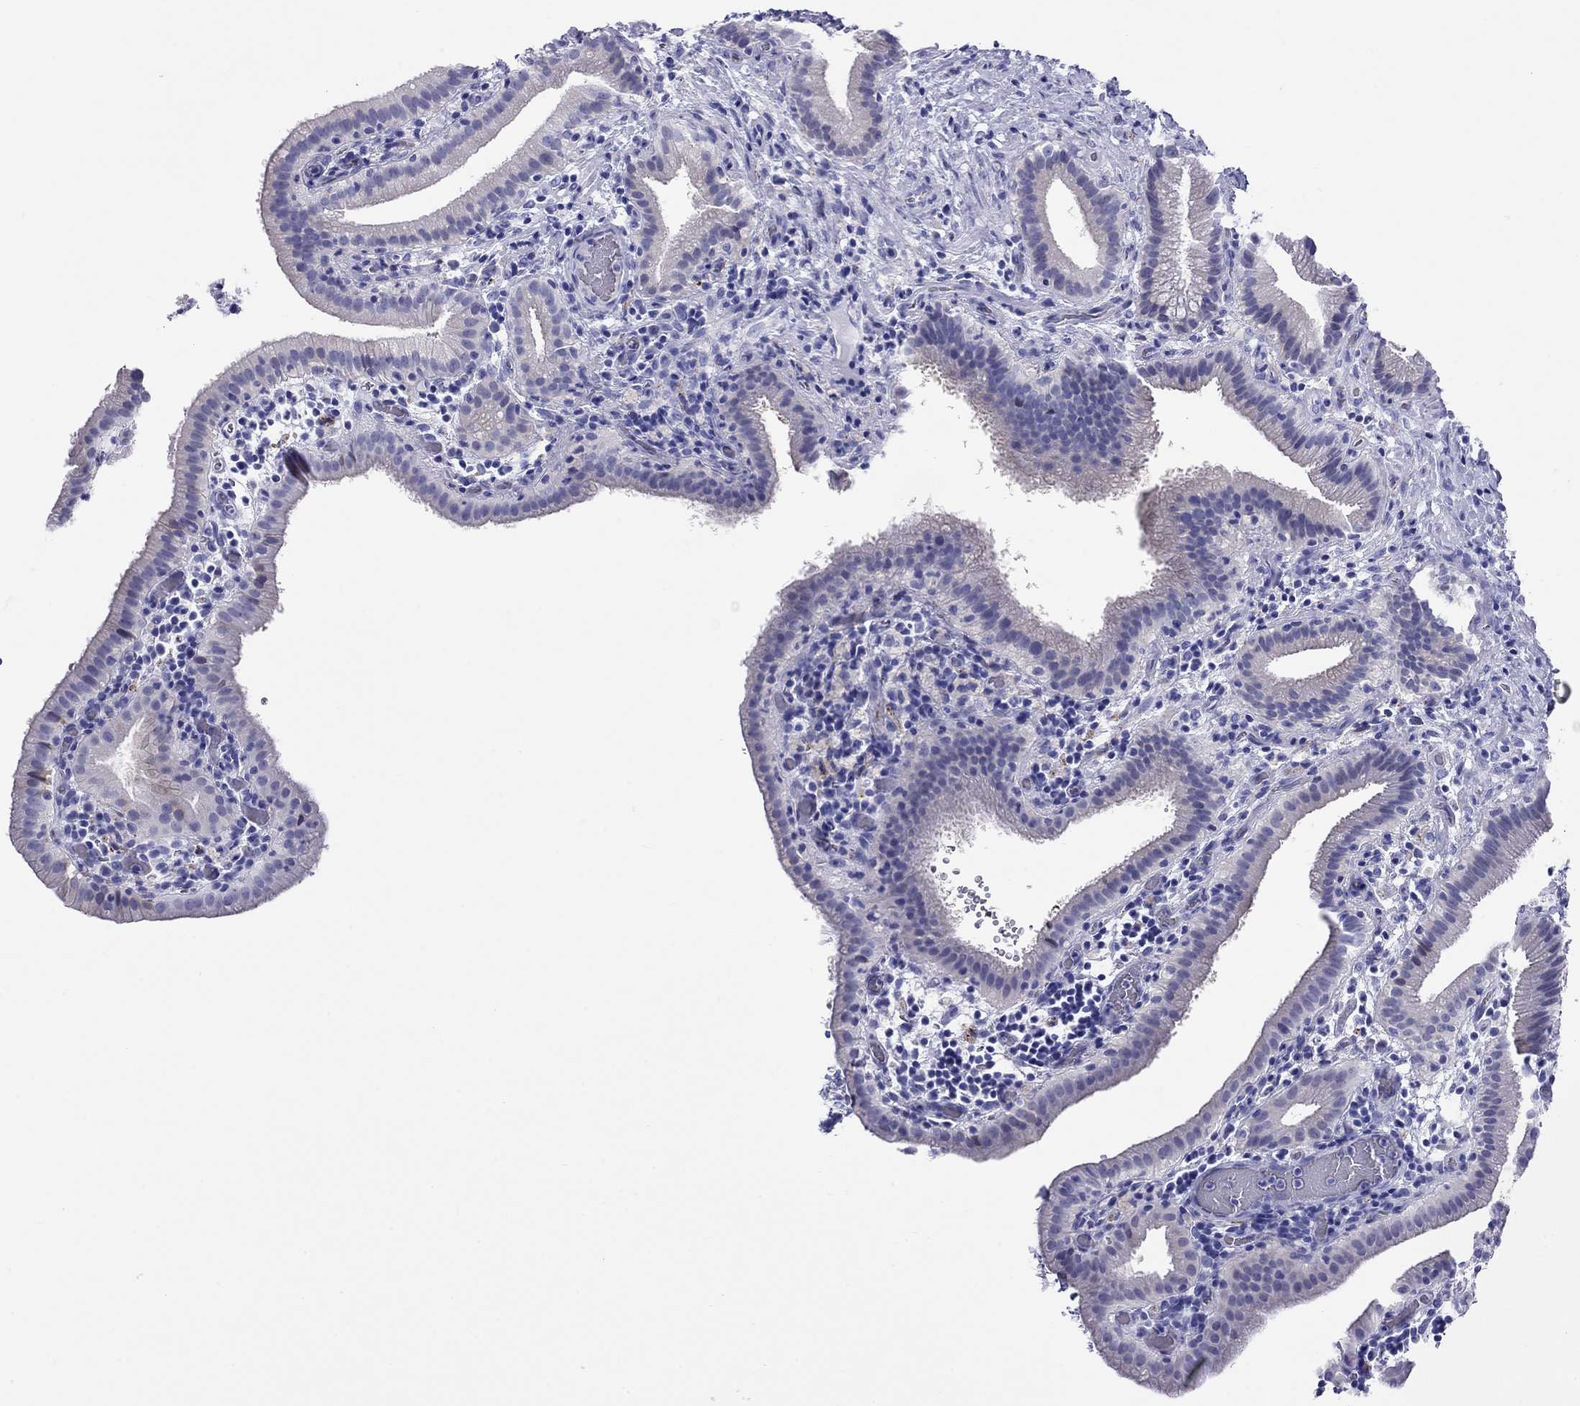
{"staining": {"intensity": "negative", "quantity": "none", "location": "none"}, "tissue": "gallbladder", "cell_type": "Glandular cells", "image_type": "normal", "snomed": [{"axis": "morphology", "description": "Normal tissue, NOS"}, {"axis": "topography", "description": "Gallbladder"}], "caption": "Immunohistochemistry image of unremarkable human gallbladder stained for a protein (brown), which demonstrates no expression in glandular cells. The staining was performed using DAB to visualize the protein expression in brown, while the nuclei were stained in blue with hematoxylin (Magnification: 20x).", "gene": "PTPRN", "patient": {"sex": "male", "age": 62}}